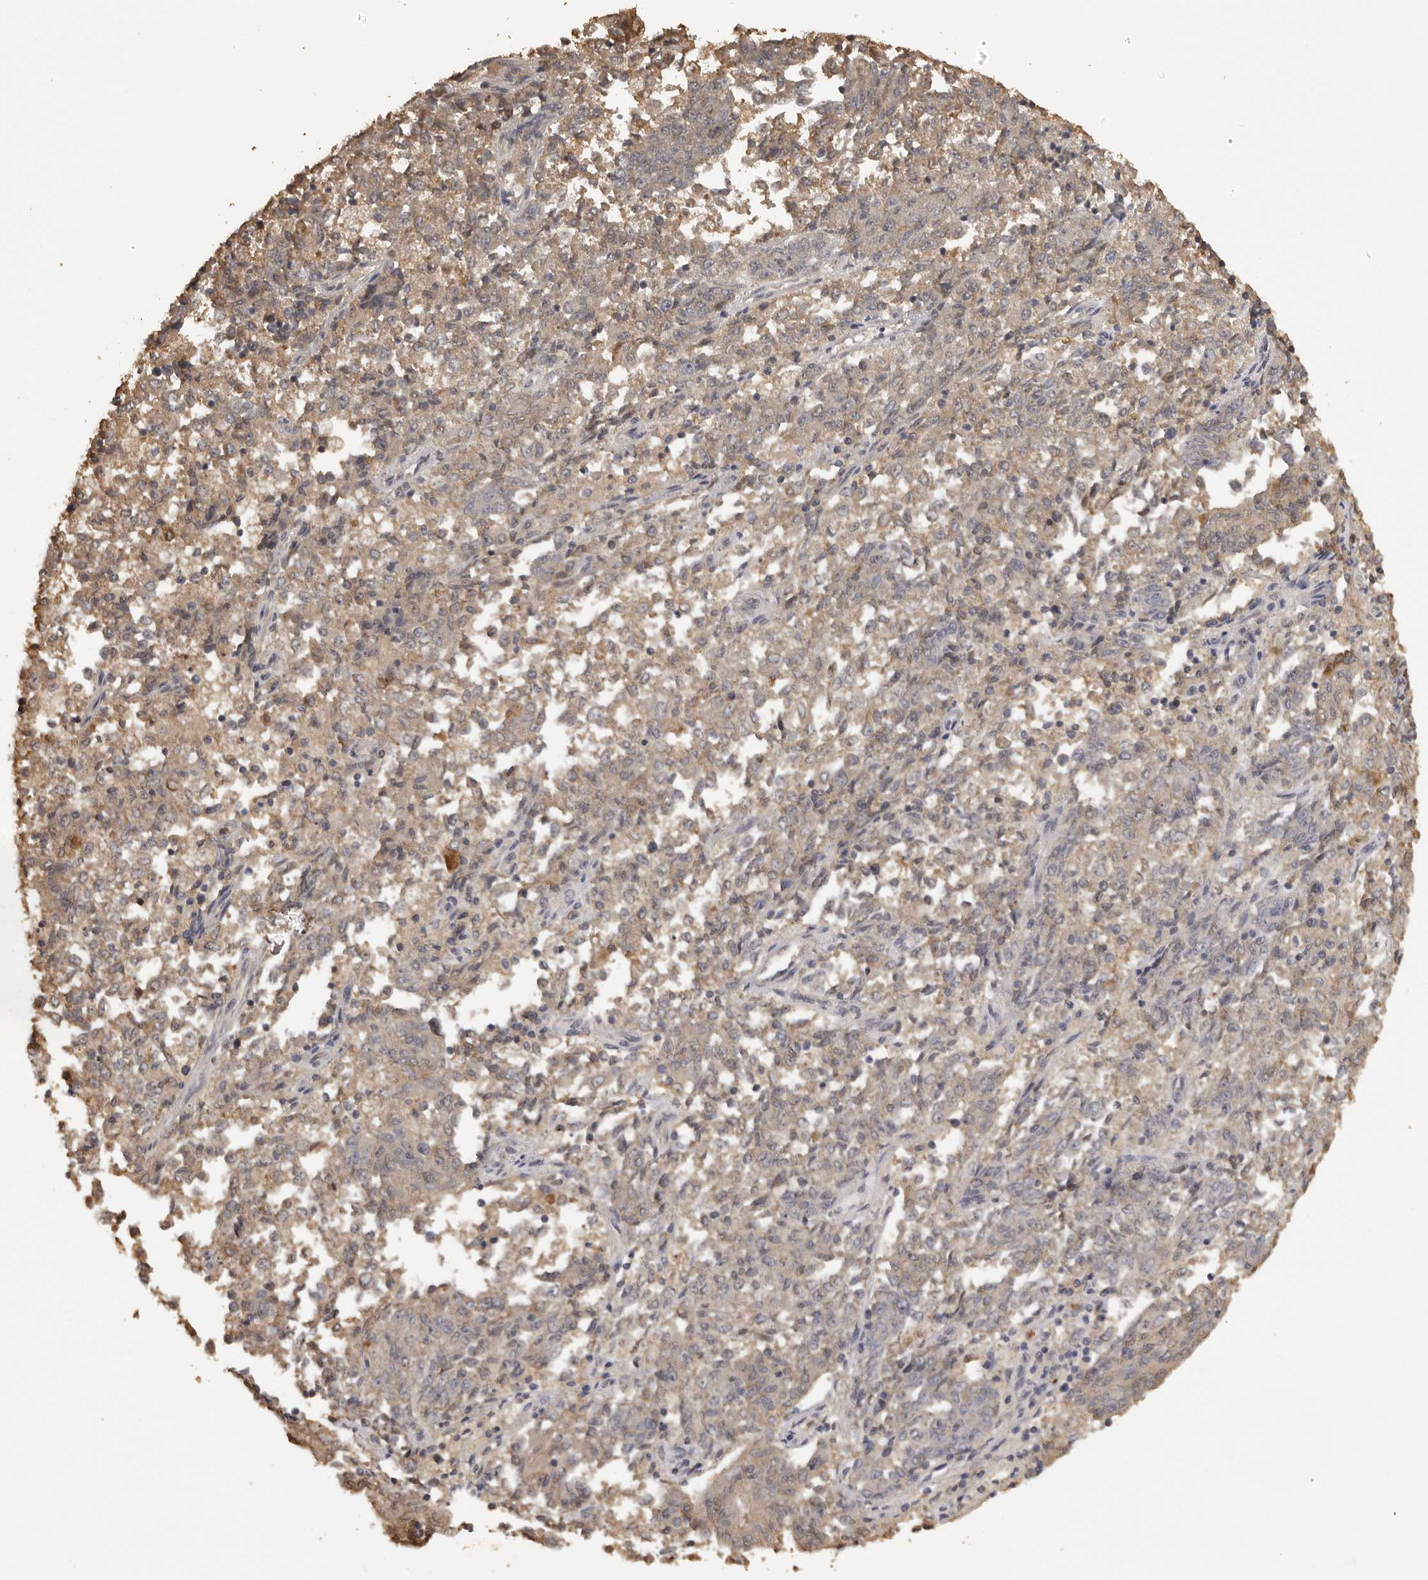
{"staining": {"intensity": "weak", "quantity": "25%-75%", "location": "cytoplasmic/membranous"}, "tissue": "endometrial cancer", "cell_type": "Tumor cells", "image_type": "cancer", "snomed": [{"axis": "morphology", "description": "Adenocarcinoma, NOS"}, {"axis": "topography", "description": "Endometrium"}], "caption": "Immunohistochemical staining of human adenocarcinoma (endometrial) demonstrates low levels of weak cytoplasmic/membranous expression in about 25%-75% of tumor cells.", "gene": "KIF2B", "patient": {"sex": "female", "age": 80}}